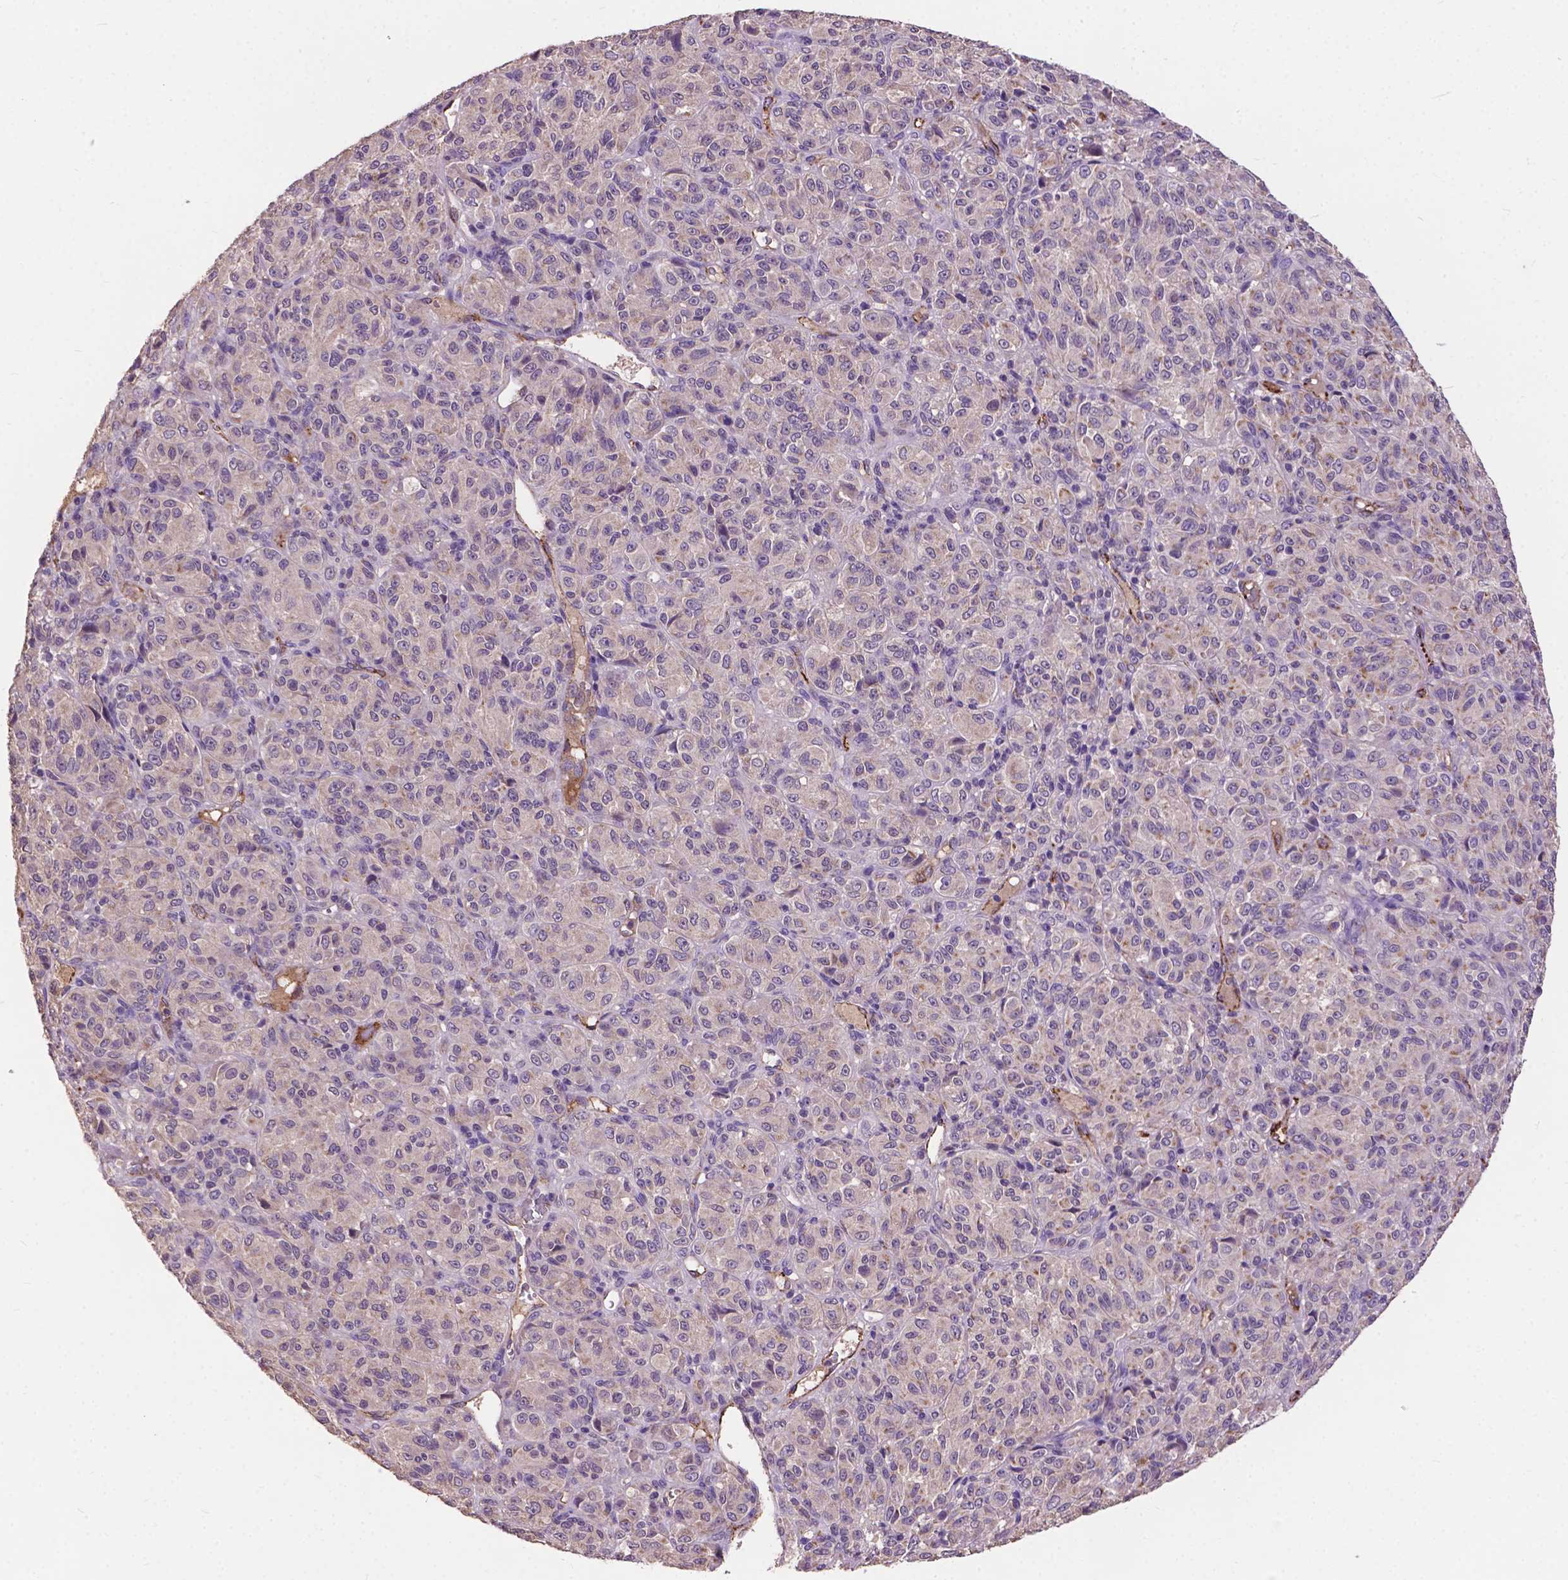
{"staining": {"intensity": "negative", "quantity": "none", "location": "none"}, "tissue": "melanoma", "cell_type": "Tumor cells", "image_type": "cancer", "snomed": [{"axis": "morphology", "description": "Malignant melanoma, Metastatic site"}, {"axis": "topography", "description": "Brain"}], "caption": "Tumor cells are negative for brown protein staining in melanoma.", "gene": "ZNF337", "patient": {"sex": "female", "age": 56}}